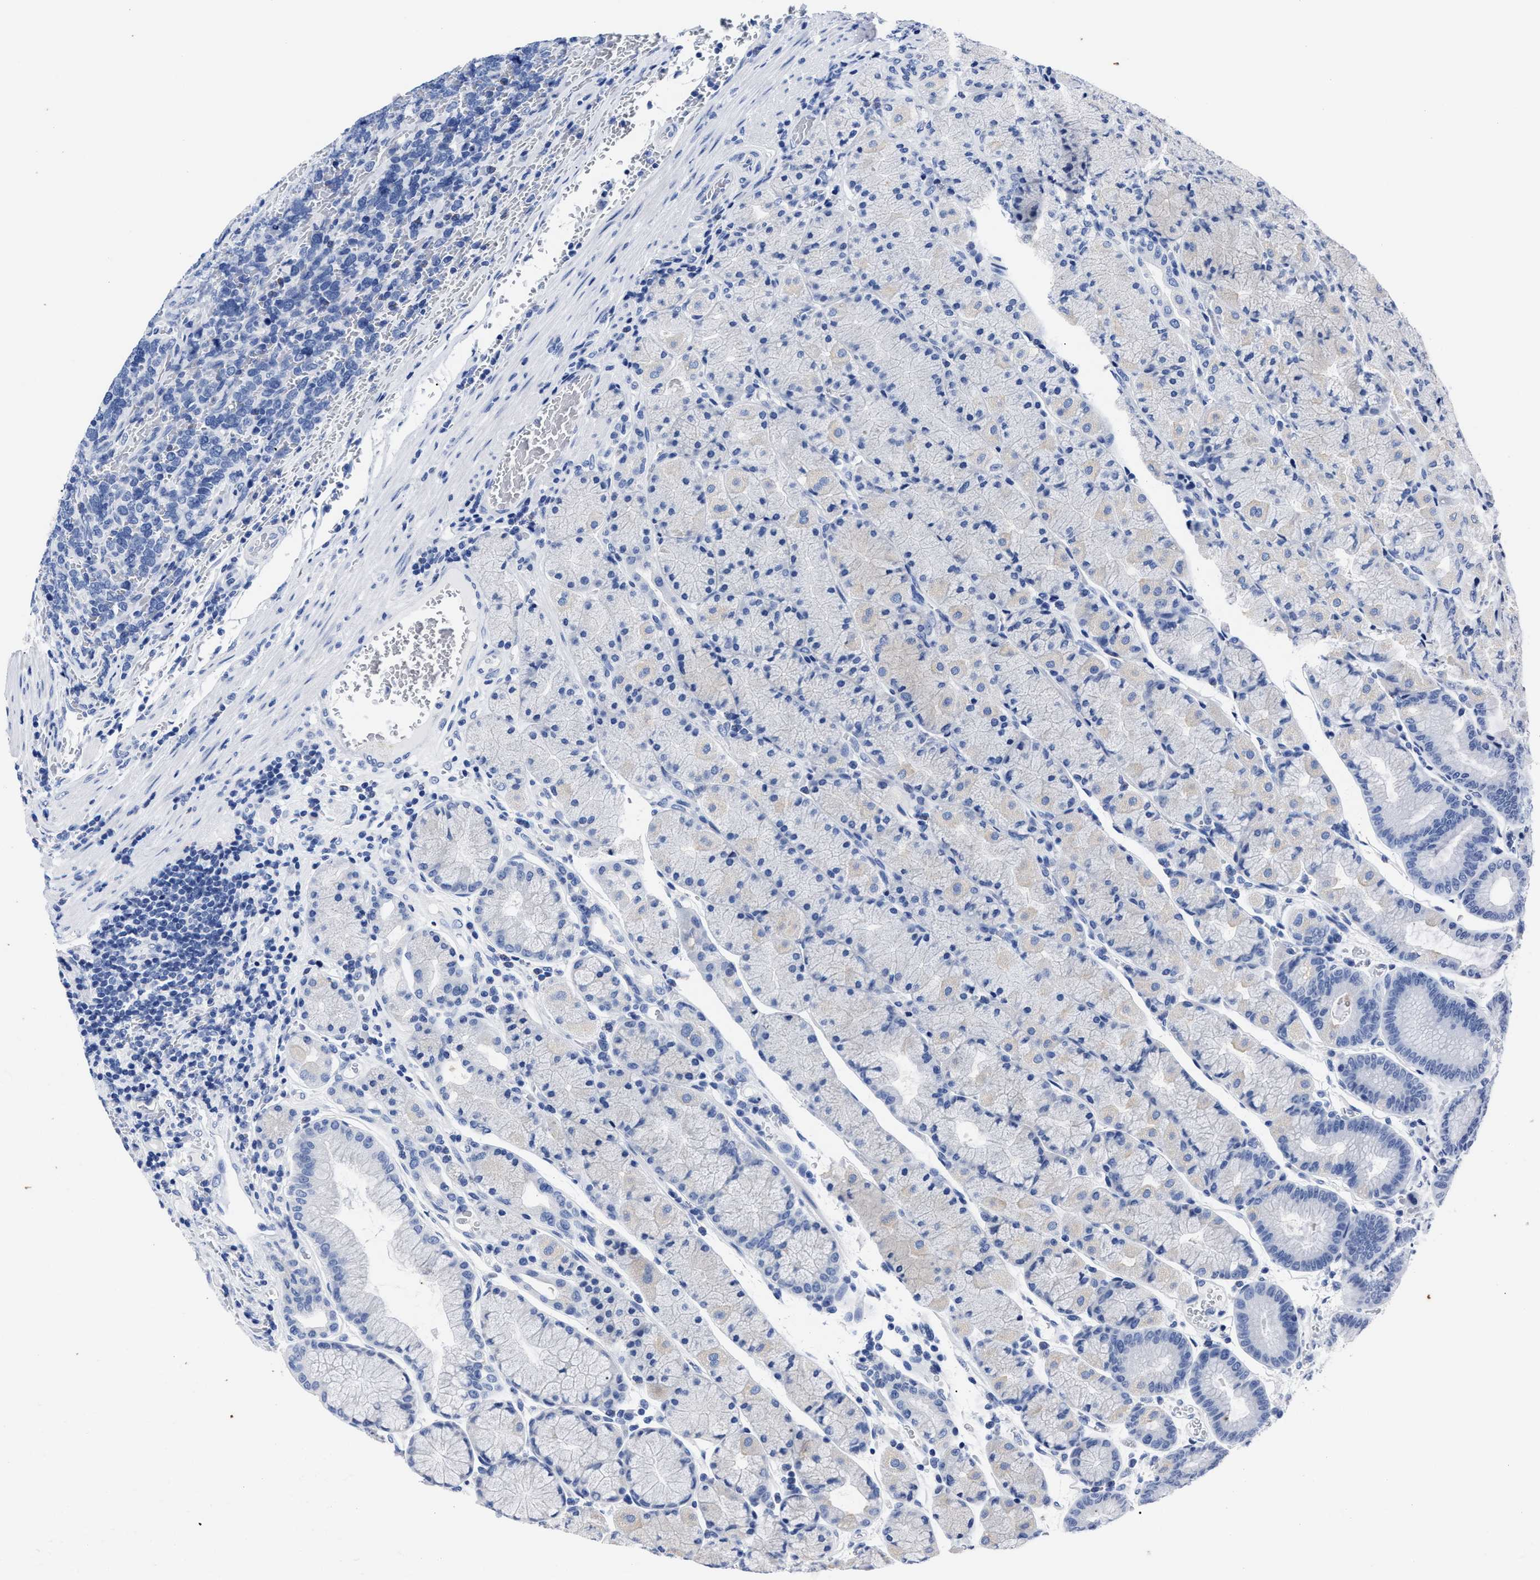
{"staining": {"intensity": "negative", "quantity": "none", "location": "none"}, "tissue": "stomach", "cell_type": "Glandular cells", "image_type": "normal", "snomed": [{"axis": "morphology", "description": "Normal tissue, NOS"}, {"axis": "morphology", "description": "Carcinoid, malignant, NOS"}, {"axis": "topography", "description": "Stomach, upper"}], "caption": "Immunohistochemistry photomicrograph of unremarkable stomach stained for a protein (brown), which shows no staining in glandular cells. The staining is performed using DAB (3,3'-diaminobenzidine) brown chromogen with nuclei counter-stained in using hematoxylin.", "gene": "ALPG", "patient": {"sex": "male", "age": 39}}